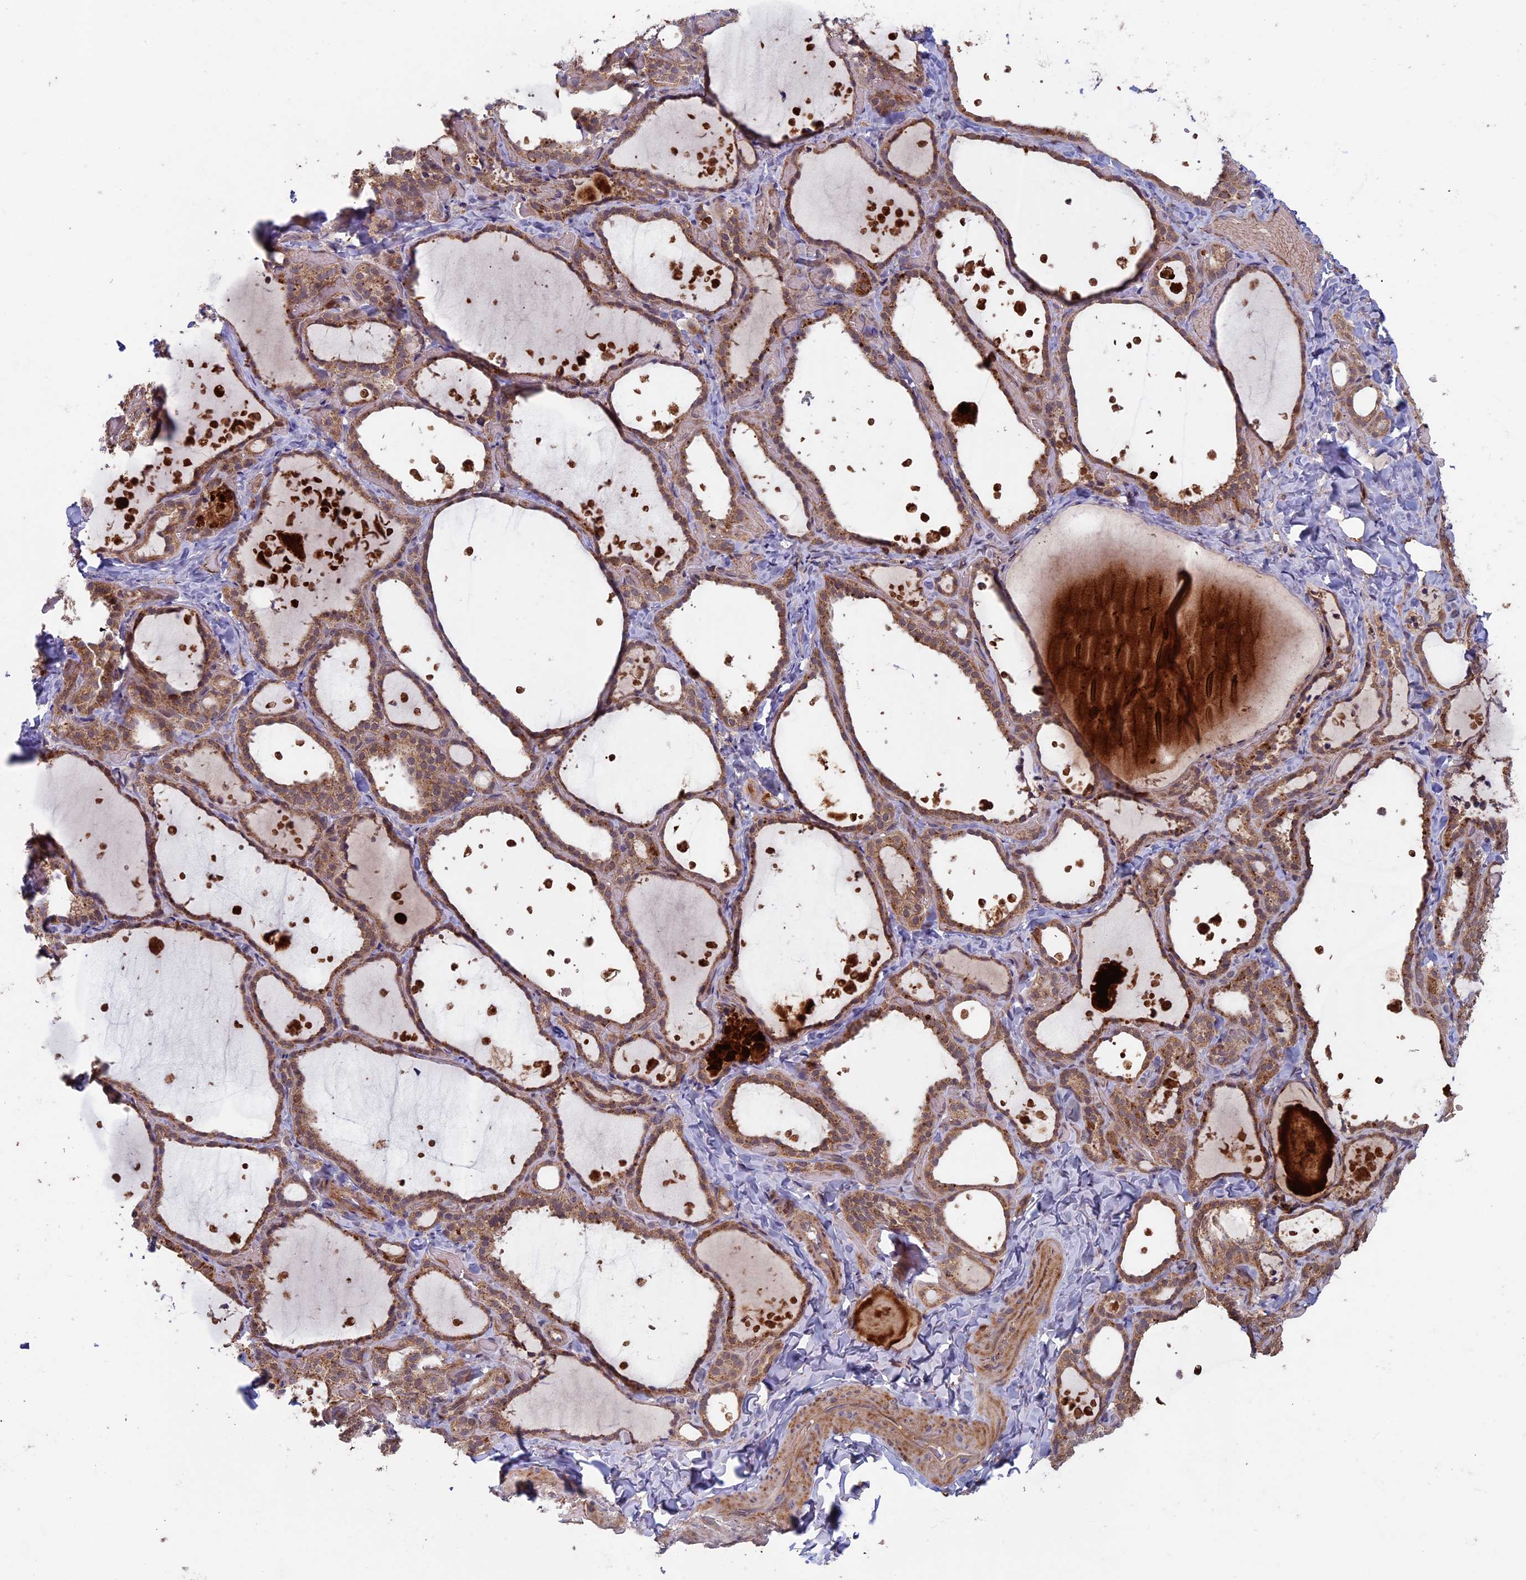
{"staining": {"intensity": "moderate", "quantity": ">75%", "location": "cytoplasmic/membranous"}, "tissue": "thyroid gland", "cell_type": "Glandular cells", "image_type": "normal", "snomed": [{"axis": "morphology", "description": "Normal tissue, NOS"}, {"axis": "topography", "description": "Thyroid gland"}], "caption": "Immunohistochemistry photomicrograph of unremarkable thyroid gland: human thyroid gland stained using immunohistochemistry displays medium levels of moderate protein expression localized specifically in the cytoplasmic/membranous of glandular cells, appearing as a cytoplasmic/membranous brown color.", "gene": "RCCD1", "patient": {"sex": "female", "age": 44}}